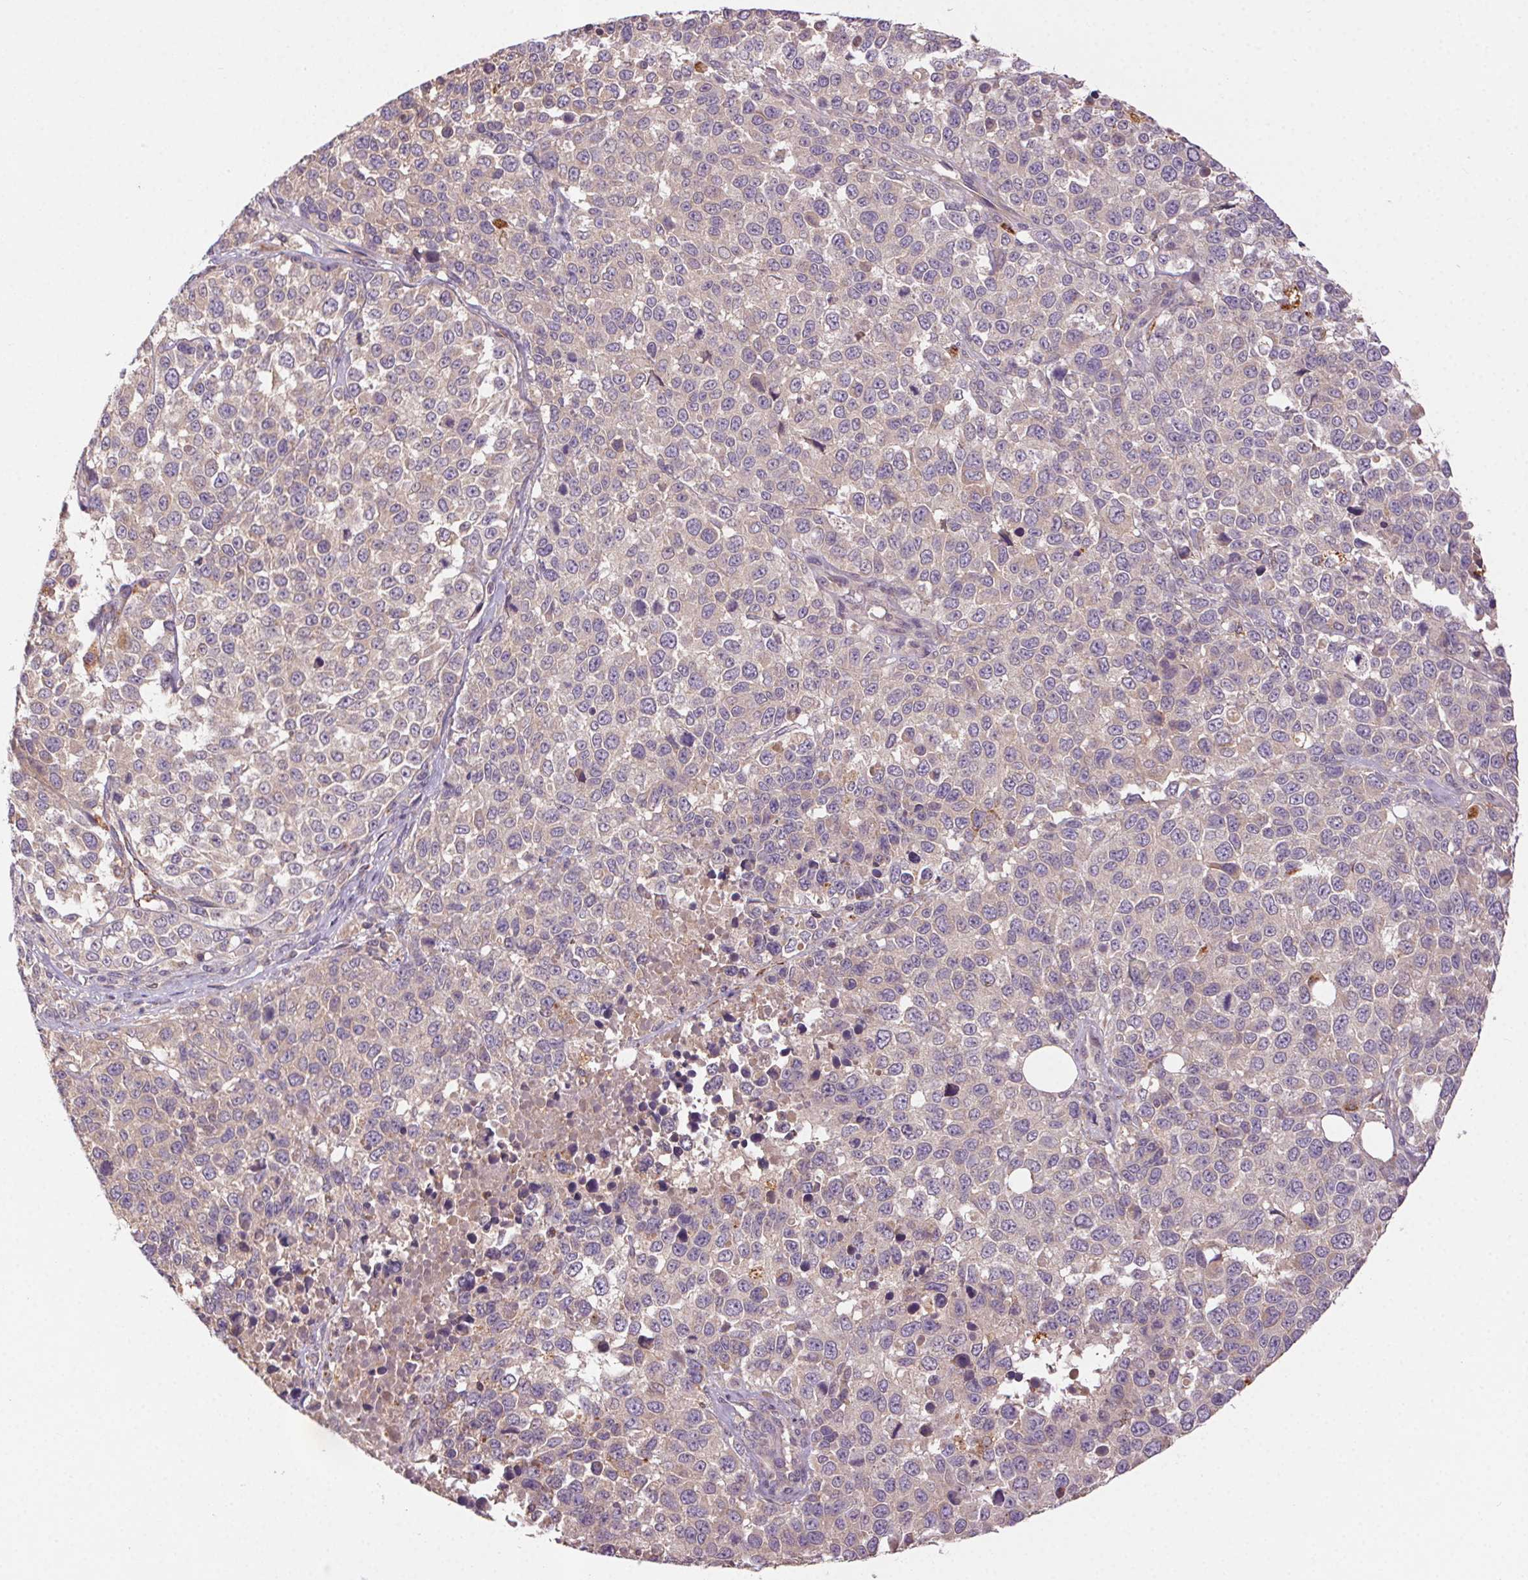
{"staining": {"intensity": "negative", "quantity": "none", "location": "none"}, "tissue": "melanoma", "cell_type": "Tumor cells", "image_type": "cancer", "snomed": [{"axis": "morphology", "description": "Malignant melanoma, Metastatic site"}, {"axis": "topography", "description": "Skin"}], "caption": "The histopathology image displays no staining of tumor cells in malignant melanoma (metastatic site).", "gene": "FNBP1L", "patient": {"sex": "male", "age": 84}}